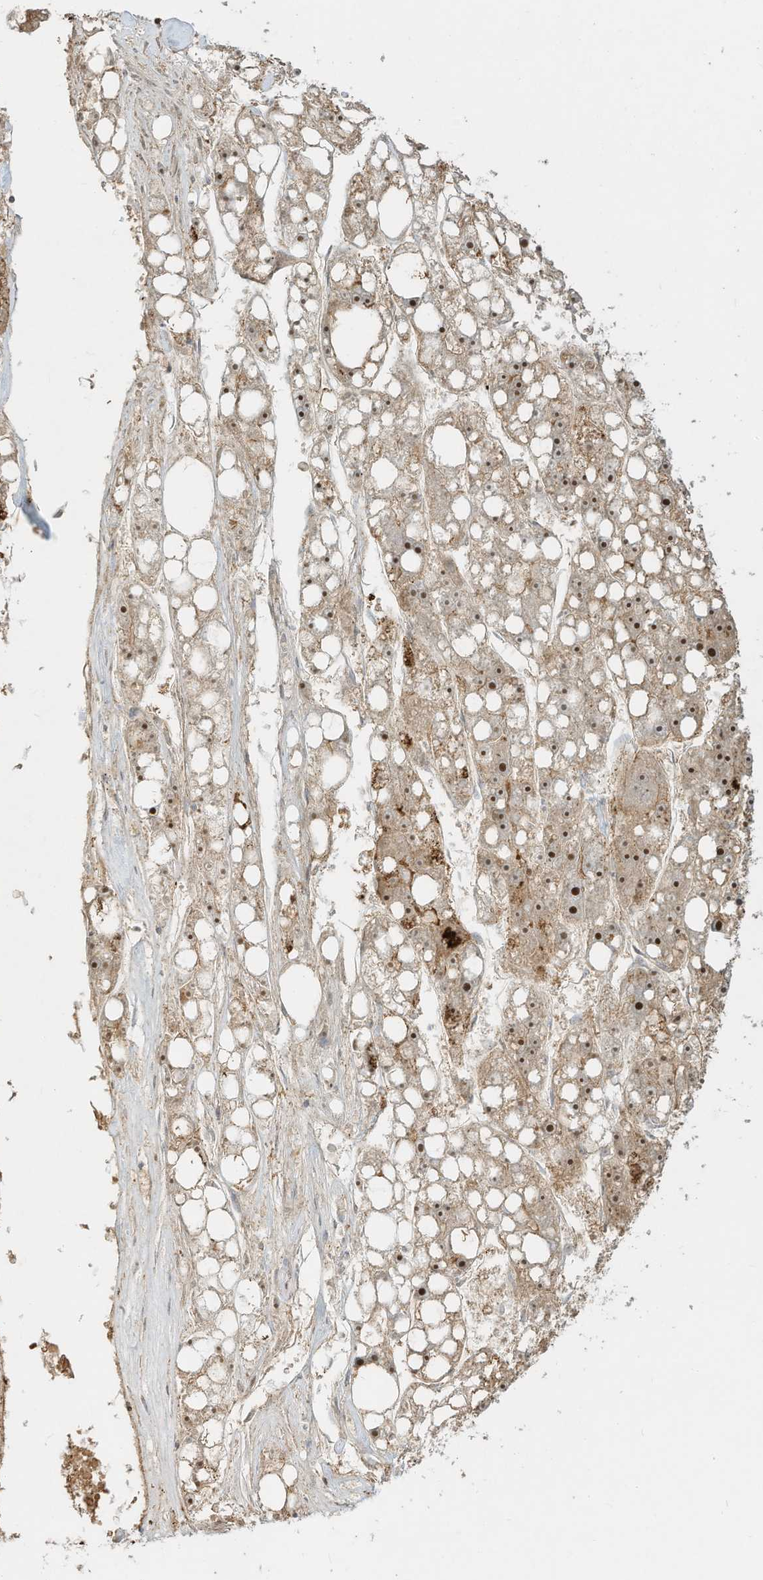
{"staining": {"intensity": "moderate", "quantity": ">75%", "location": "cytoplasmic/membranous,nuclear"}, "tissue": "liver cancer", "cell_type": "Tumor cells", "image_type": "cancer", "snomed": [{"axis": "morphology", "description": "Carcinoma, Hepatocellular, NOS"}, {"axis": "topography", "description": "Liver"}], "caption": "Immunohistochemical staining of hepatocellular carcinoma (liver) reveals medium levels of moderate cytoplasmic/membranous and nuclear staining in approximately >75% of tumor cells.", "gene": "OFD1", "patient": {"sex": "female", "age": 61}}